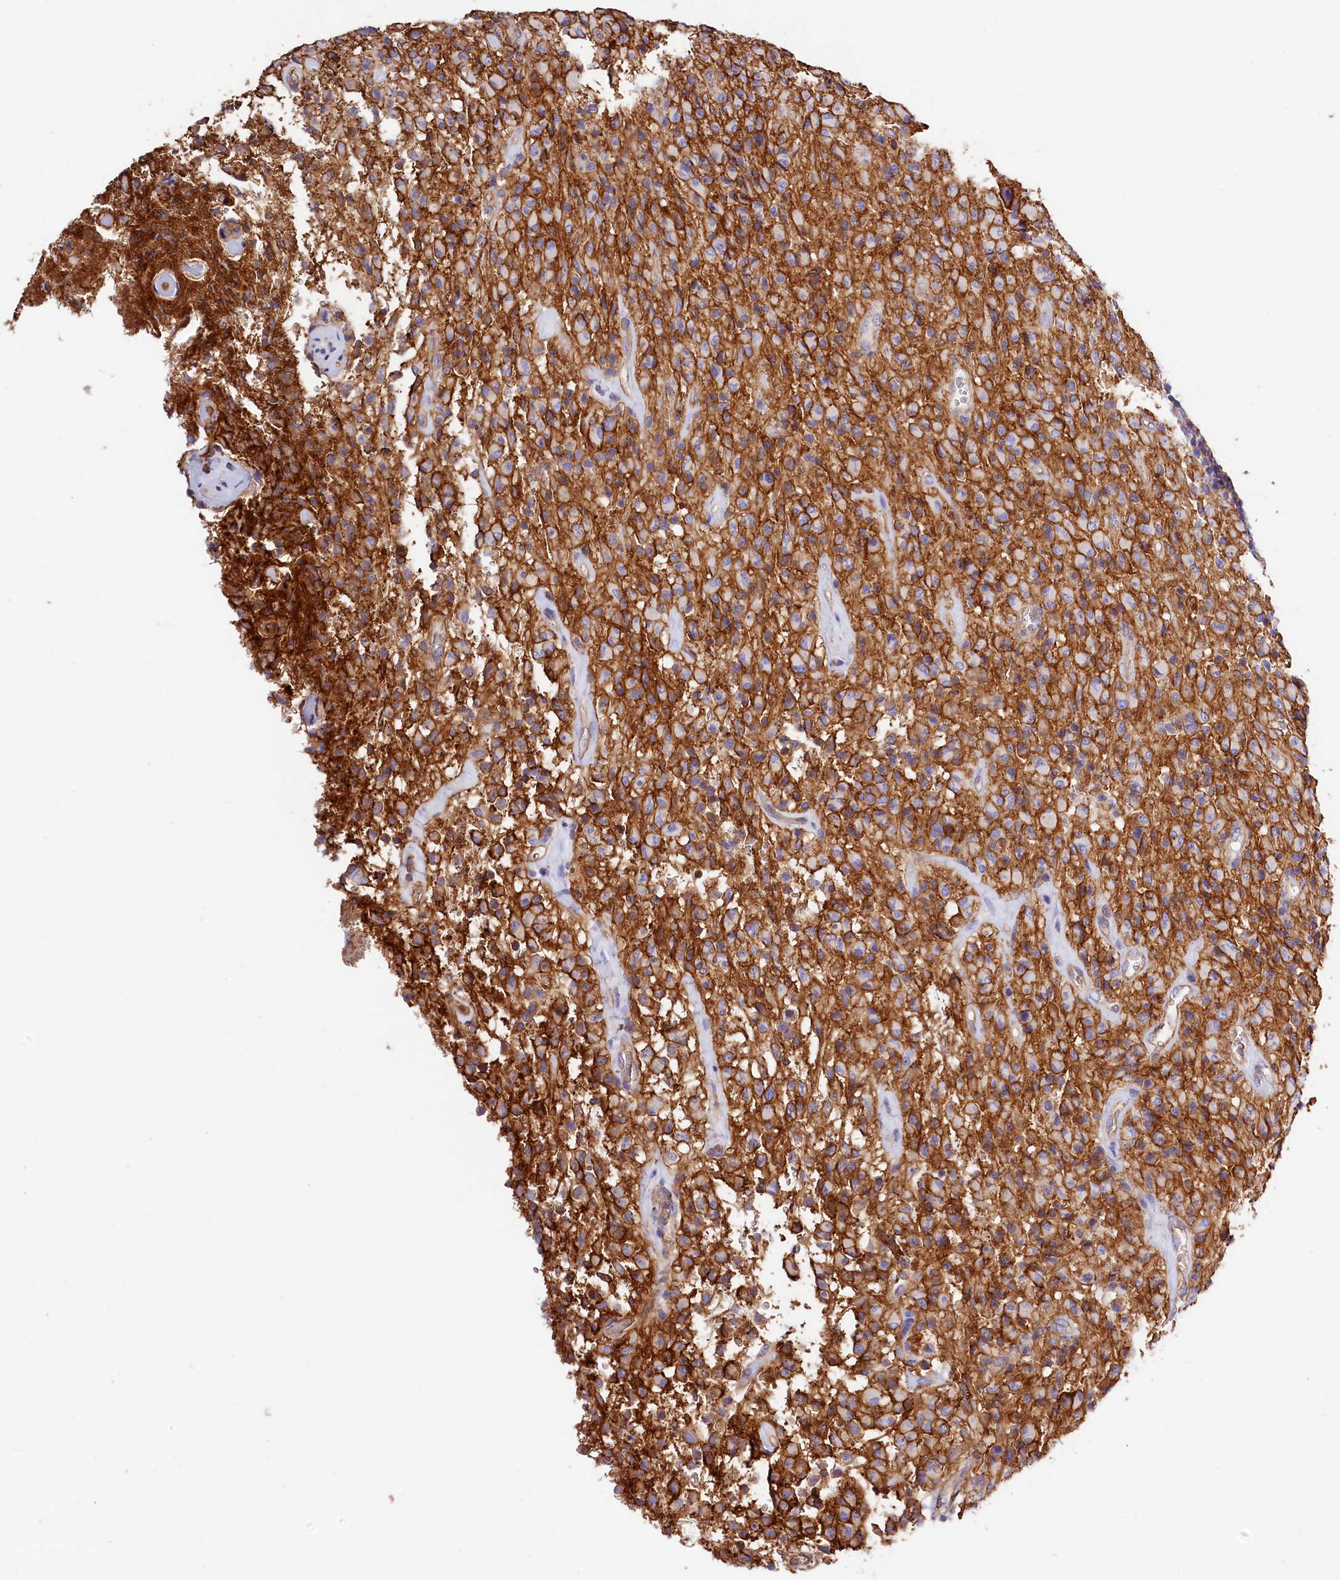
{"staining": {"intensity": "negative", "quantity": "none", "location": "none"}, "tissue": "glioma", "cell_type": "Tumor cells", "image_type": "cancer", "snomed": [{"axis": "morphology", "description": "Glioma, malignant, High grade"}, {"axis": "topography", "description": "Brain"}], "caption": "Protein analysis of glioma exhibits no significant positivity in tumor cells. (Brightfield microscopy of DAB (3,3'-diaminobenzidine) immunohistochemistry (IHC) at high magnification).", "gene": "ATP2B4", "patient": {"sex": "female", "age": 57}}